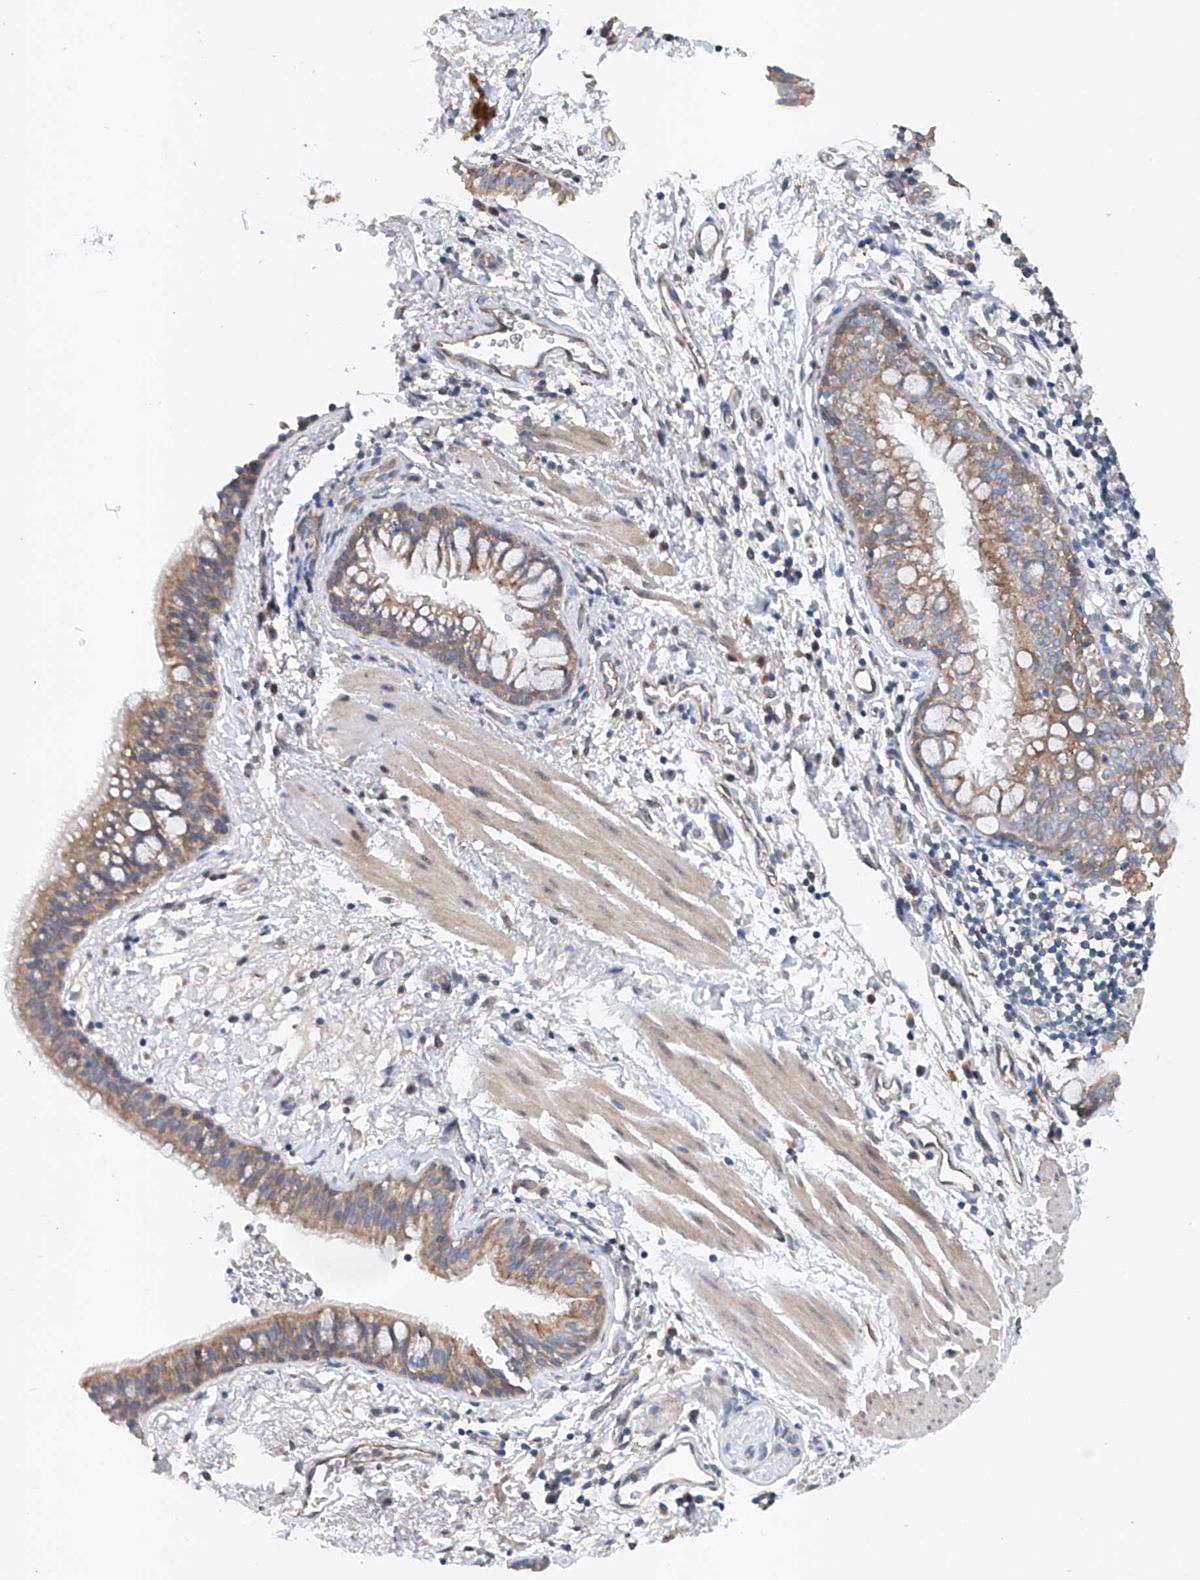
{"staining": {"intensity": "moderate", "quantity": ">75%", "location": "cytoplasmic/membranous"}, "tissue": "bronchus", "cell_type": "Respiratory epithelial cells", "image_type": "normal", "snomed": [{"axis": "morphology", "description": "Normal tissue, NOS"}, {"axis": "topography", "description": "Cartilage tissue"}, {"axis": "topography", "description": "Bronchus"}], "caption": "DAB (3,3'-diaminobenzidine) immunohistochemical staining of normal human bronchus exhibits moderate cytoplasmic/membranous protein staining in approximately >75% of respiratory epithelial cells.", "gene": "CEP85L", "patient": {"sex": "female", "age": 36}}